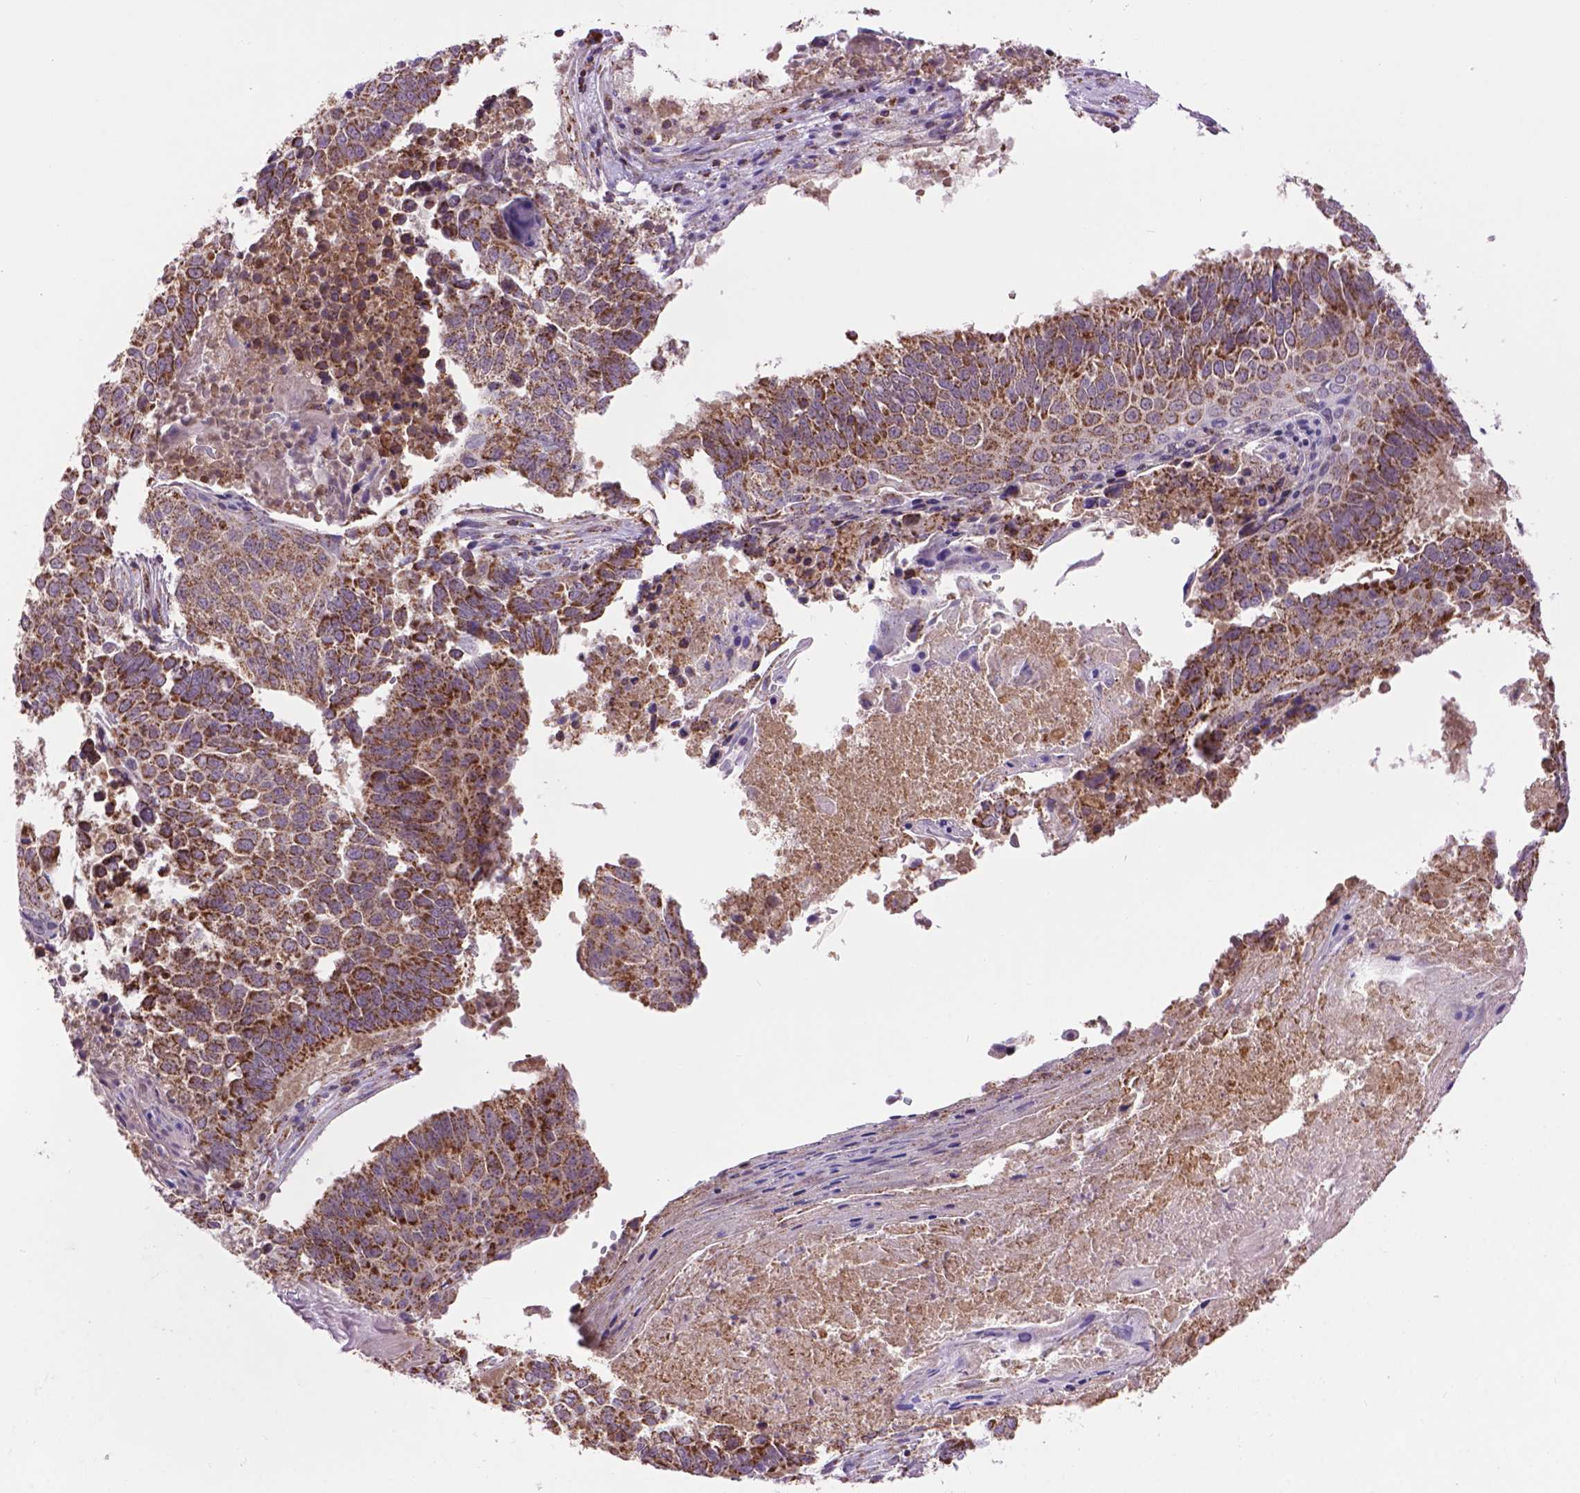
{"staining": {"intensity": "strong", "quantity": ">75%", "location": "cytoplasmic/membranous"}, "tissue": "lung cancer", "cell_type": "Tumor cells", "image_type": "cancer", "snomed": [{"axis": "morphology", "description": "Squamous cell carcinoma, NOS"}, {"axis": "topography", "description": "Lung"}], "caption": "This photomicrograph exhibits lung cancer (squamous cell carcinoma) stained with immunohistochemistry to label a protein in brown. The cytoplasmic/membranous of tumor cells show strong positivity for the protein. Nuclei are counter-stained blue.", "gene": "PYCR3", "patient": {"sex": "male", "age": 73}}